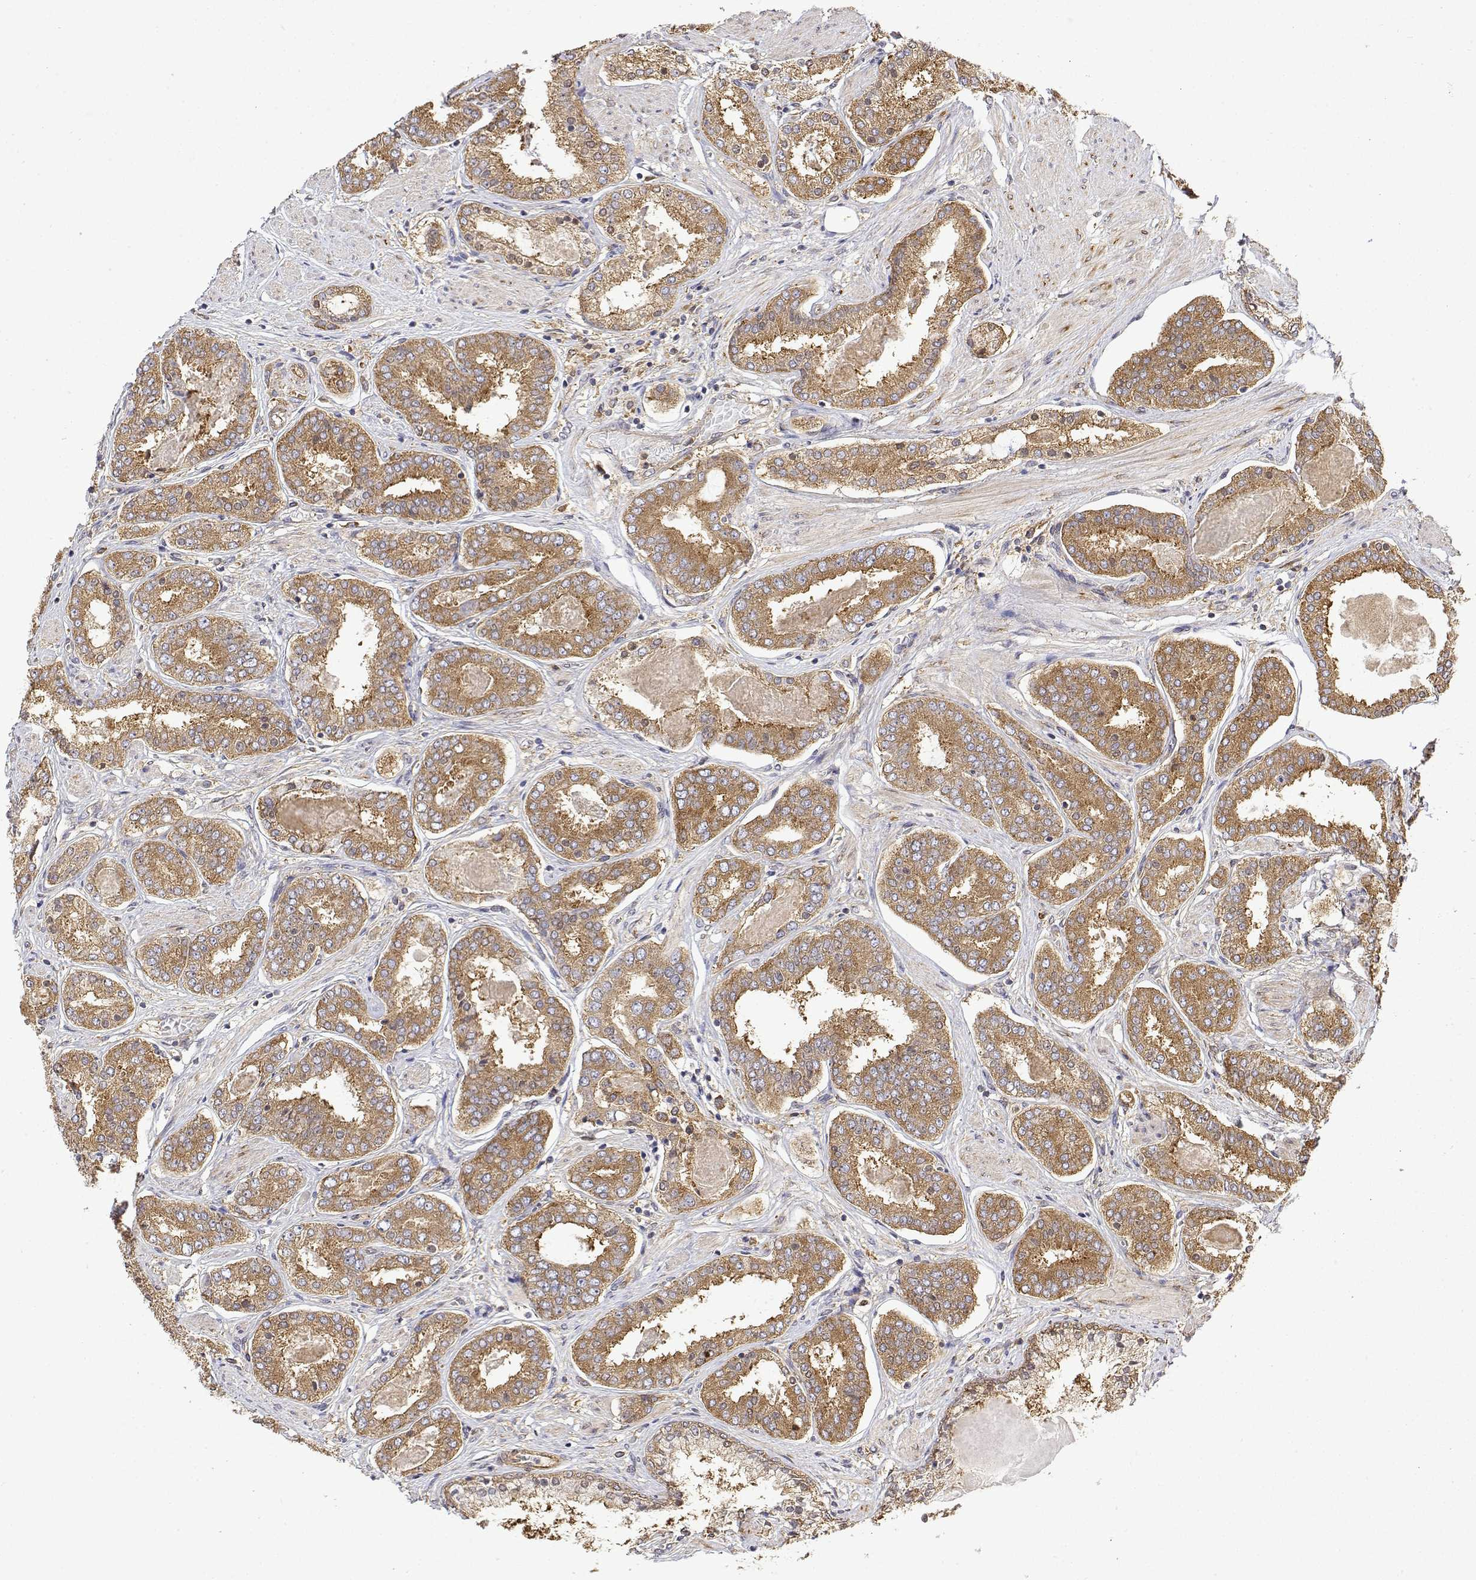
{"staining": {"intensity": "moderate", "quantity": ">75%", "location": "cytoplasmic/membranous"}, "tissue": "prostate cancer", "cell_type": "Tumor cells", "image_type": "cancer", "snomed": [{"axis": "morphology", "description": "Adenocarcinoma, High grade"}, {"axis": "topography", "description": "Prostate"}], "caption": "An immunohistochemistry photomicrograph of tumor tissue is shown. Protein staining in brown labels moderate cytoplasmic/membranous positivity in adenocarcinoma (high-grade) (prostate) within tumor cells. Nuclei are stained in blue.", "gene": "PACSIN2", "patient": {"sex": "male", "age": 63}}